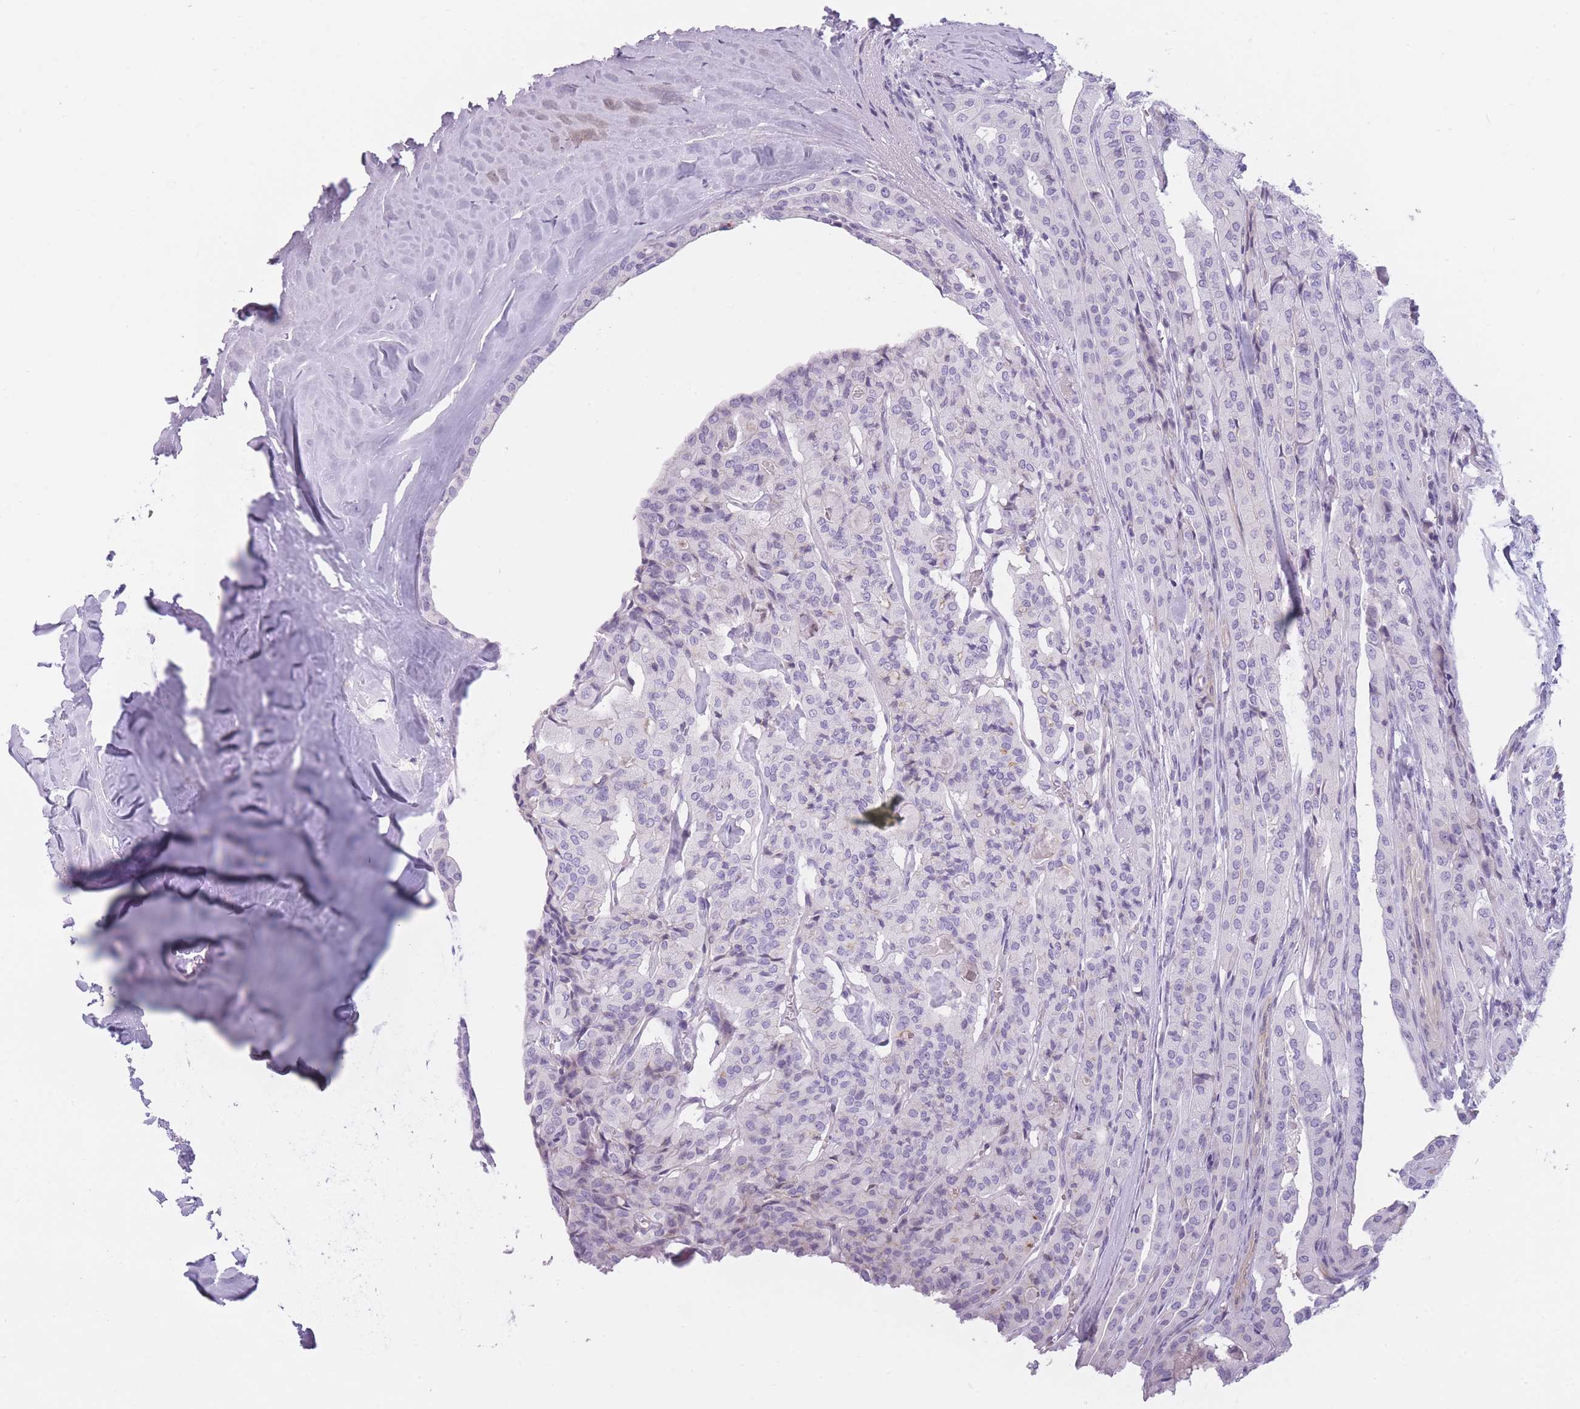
{"staining": {"intensity": "negative", "quantity": "none", "location": "none"}, "tissue": "thyroid cancer", "cell_type": "Tumor cells", "image_type": "cancer", "snomed": [{"axis": "morphology", "description": "Papillary adenocarcinoma, NOS"}, {"axis": "topography", "description": "Thyroid gland"}], "caption": "This is an IHC histopathology image of human thyroid cancer. There is no staining in tumor cells.", "gene": "GGT1", "patient": {"sex": "female", "age": 59}}